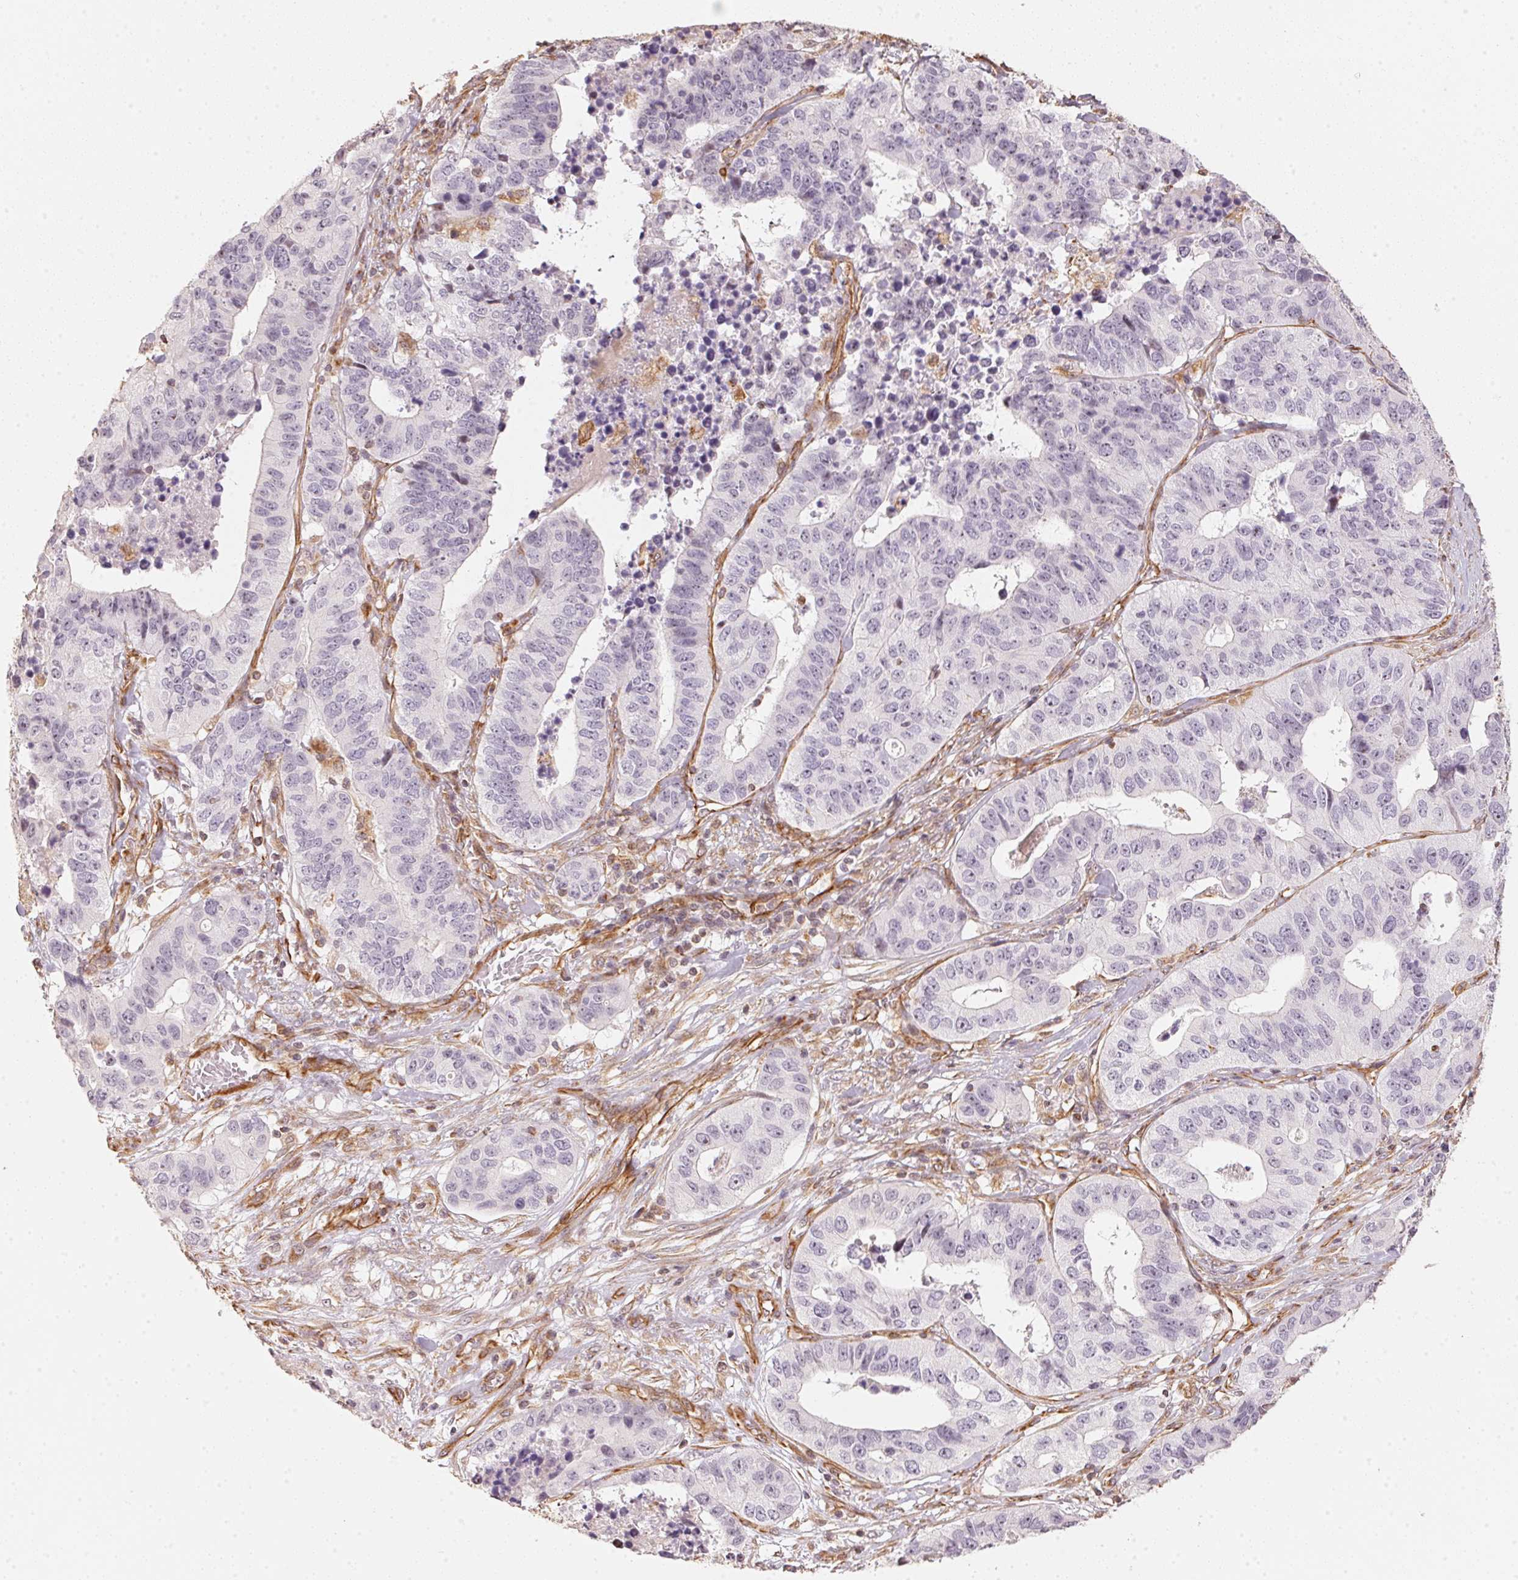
{"staining": {"intensity": "negative", "quantity": "none", "location": "none"}, "tissue": "stomach cancer", "cell_type": "Tumor cells", "image_type": "cancer", "snomed": [{"axis": "morphology", "description": "Adenocarcinoma, NOS"}, {"axis": "topography", "description": "Stomach, upper"}], "caption": "IHC photomicrograph of human adenocarcinoma (stomach) stained for a protein (brown), which exhibits no positivity in tumor cells.", "gene": "FOXR2", "patient": {"sex": "female", "age": 67}}